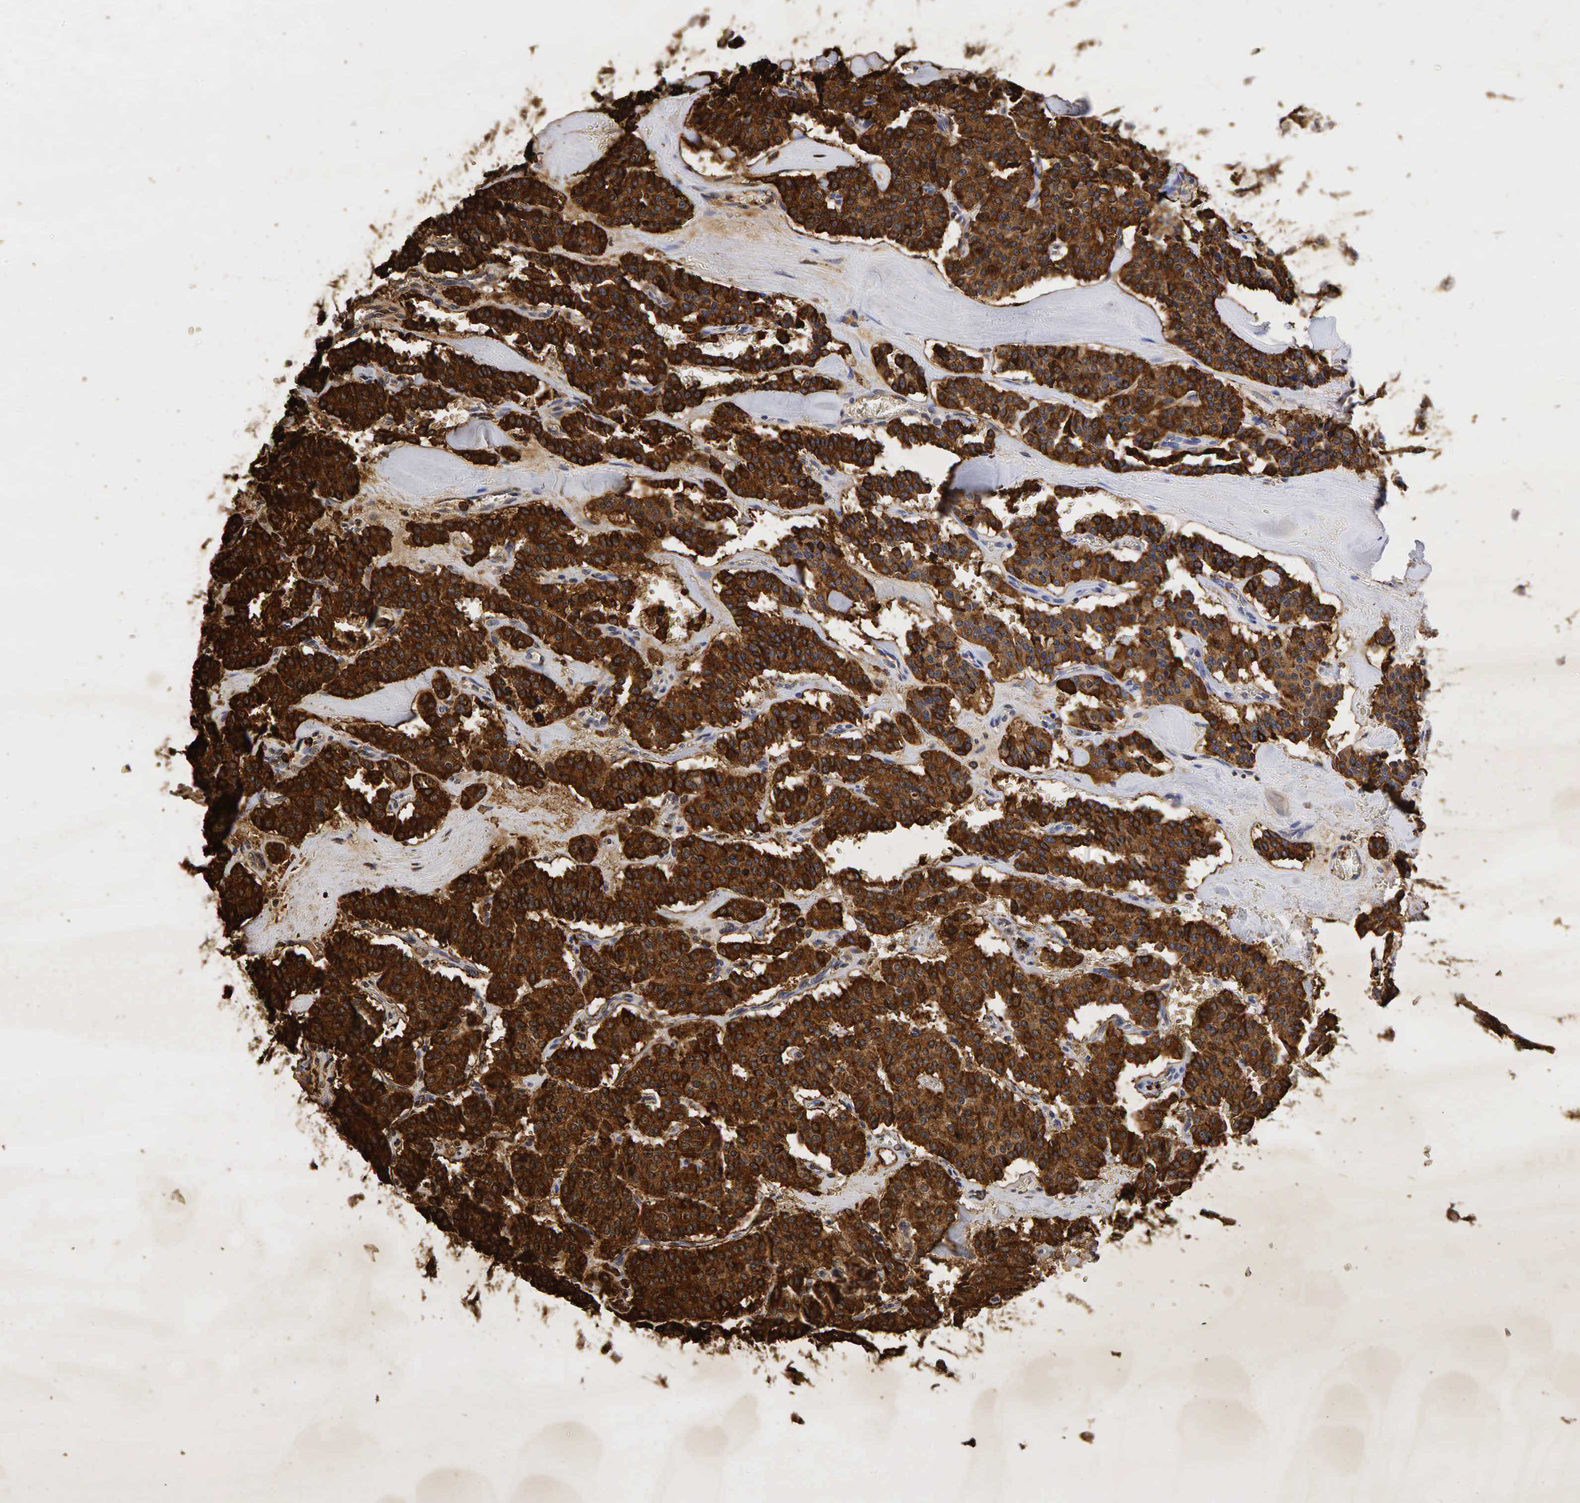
{"staining": {"intensity": "strong", "quantity": ">75%", "location": "cytoplasmic/membranous,nuclear"}, "tissue": "carcinoid", "cell_type": "Tumor cells", "image_type": "cancer", "snomed": [{"axis": "morphology", "description": "Carcinoid, malignant, NOS"}, {"axis": "topography", "description": "Bronchus"}], "caption": "A brown stain shows strong cytoplasmic/membranous and nuclear positivity of a protein in human malignant carcinoid tumor cells. (DAB = brown stain, brightfield microscopy at high magnification).", "gene": "CHGA", "patient": {"sex": "male", "age": 55}}